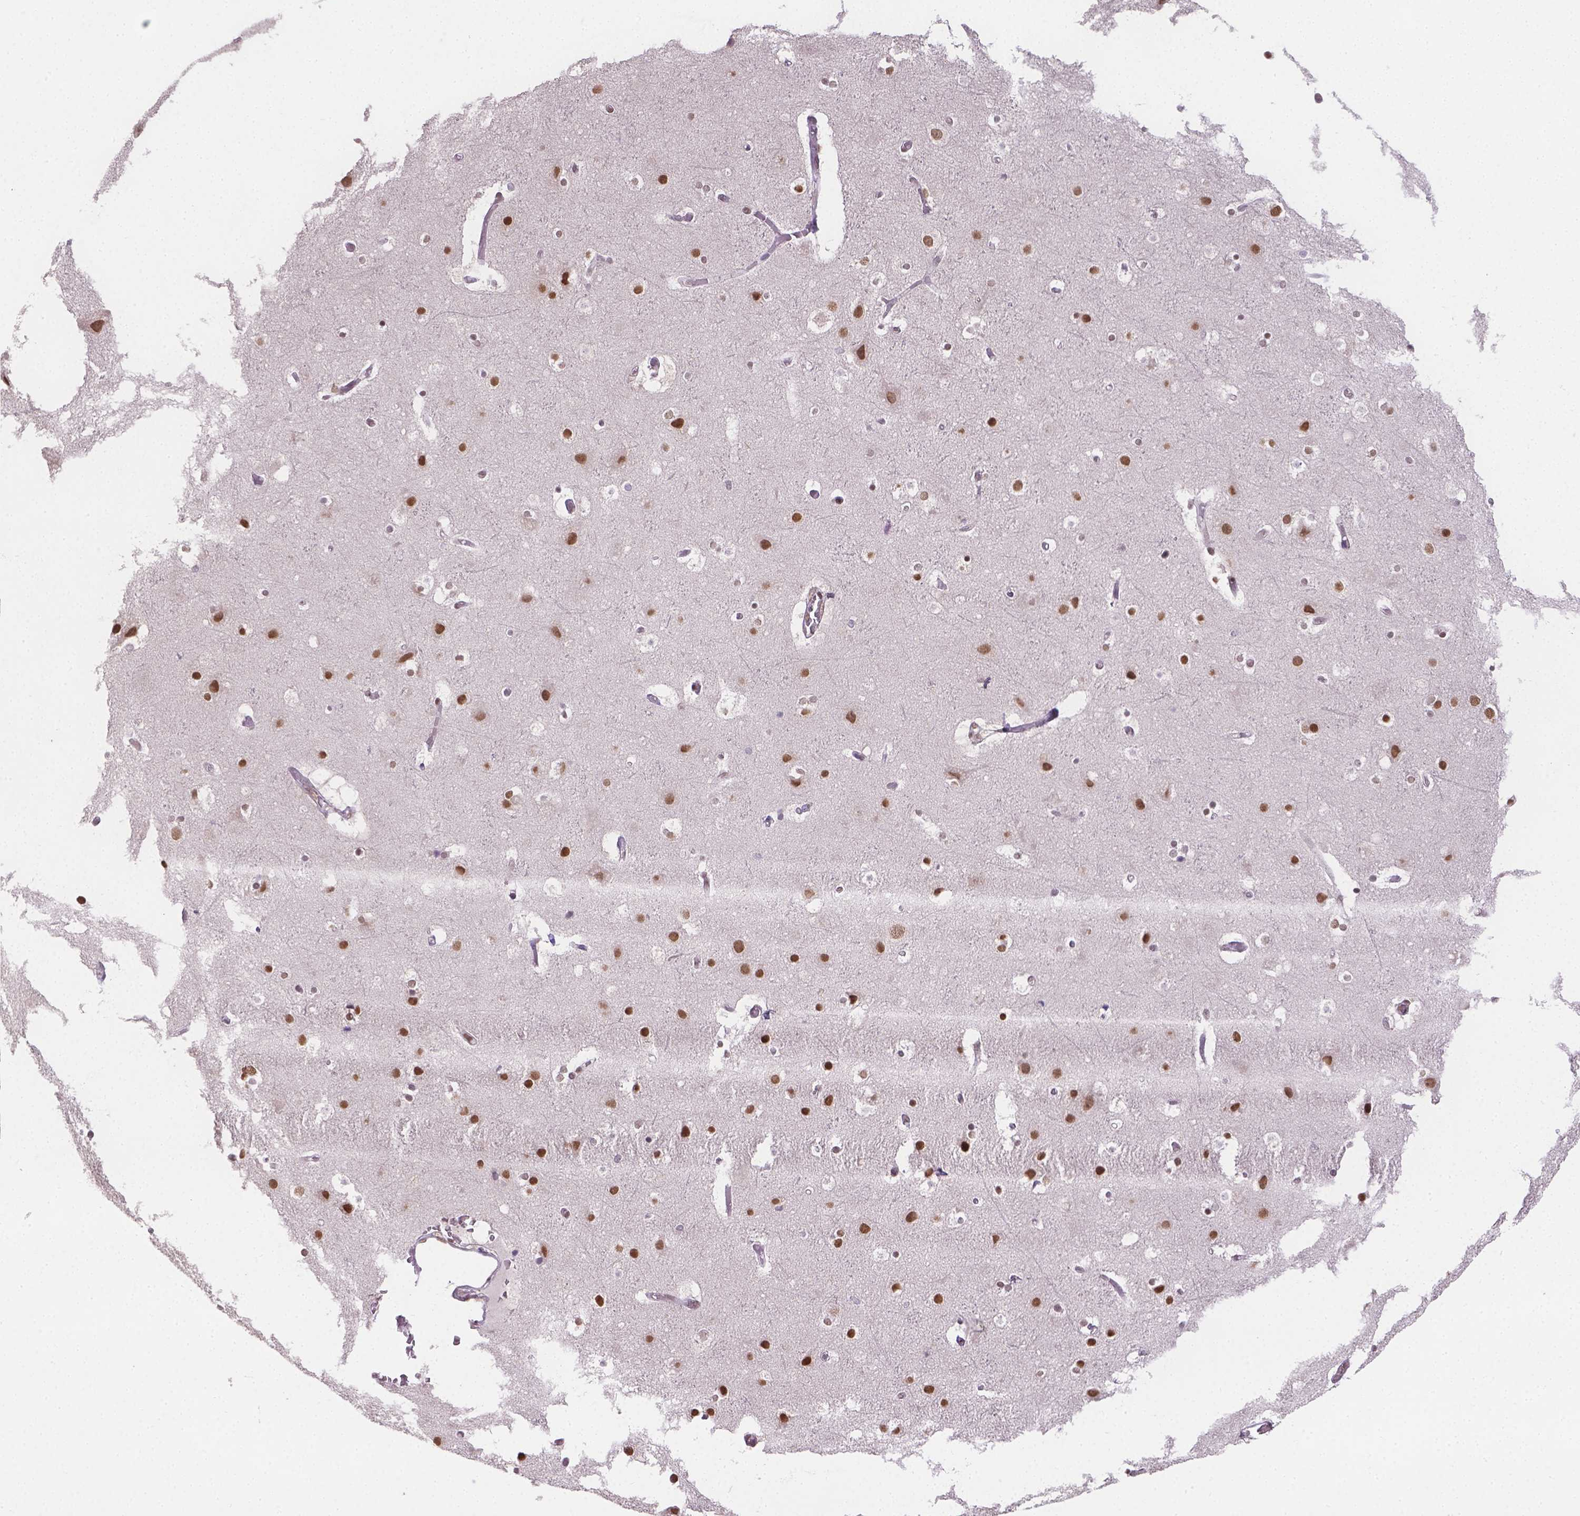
{"staining": {"intensity": "moderate", "quantity": ">75%", "location": "nuclear"}, "tissue": "cerebral cortex", "cell_type": "Endothelial cells", "image_type": "normal", "snomed": [{"axis": "morphology", "description": "Normal tissue, NOS"}, {"axis": "topography", "description": "Cerebral cortex"}], "caption": "This photomicrograph demonstrates IHC staining of benign cerebral cortex, with medium moderate nuclear positivity in about >75% of endothelial cells.", "gene": "FANCE", "patient": {"sex": "female", "age": 52}}